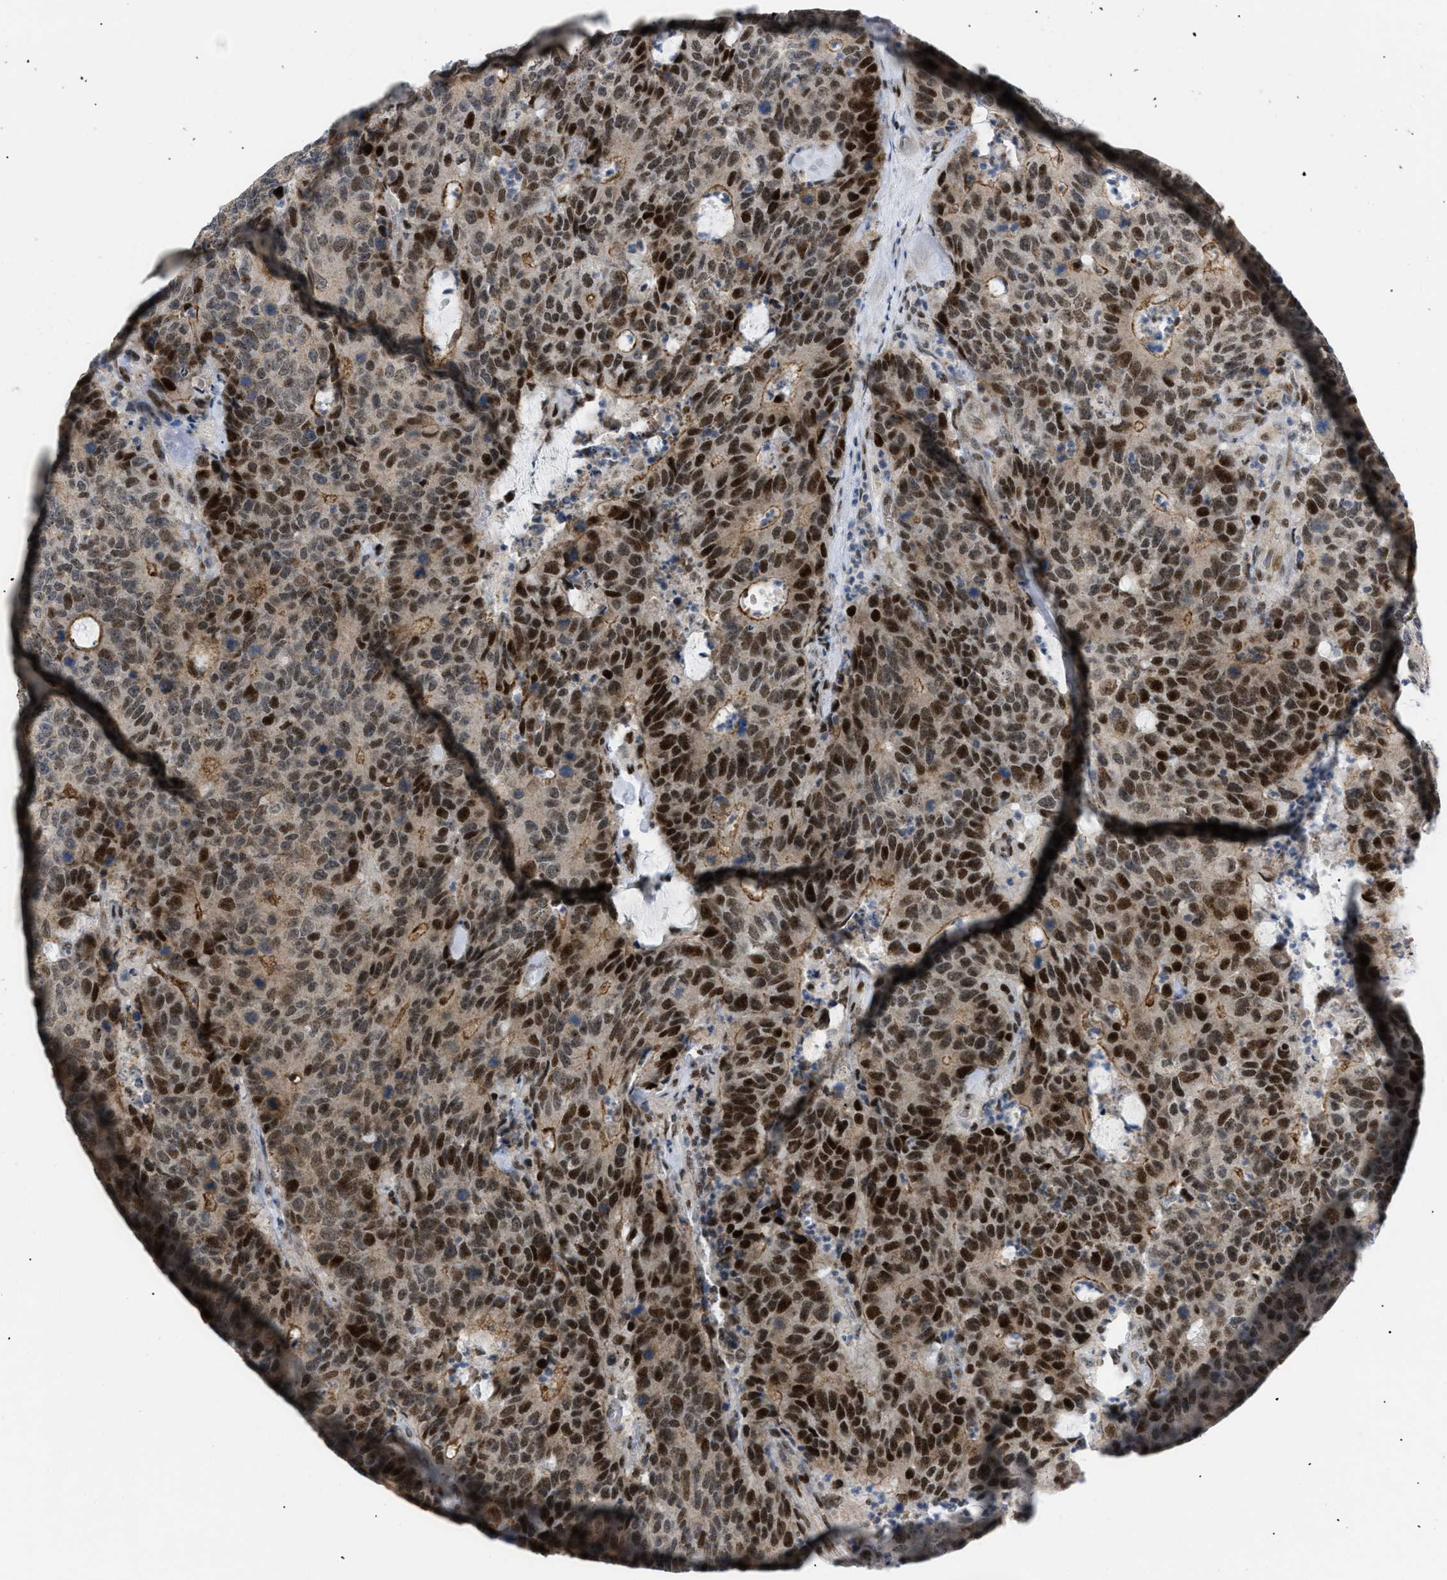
{"staining": {"intensity": "strong", "quantity": ">75%", "location": "cytoplasmic/membranous,nuclear"}, "tissue": "colorectal cancer", "cell_type": "Tumor cells", "image_type": "cancer", "snomed": [{"axis": "morphology", "description": "Adenocarcinoma, NOS"}, {"axis": "topography", "description": "Colon"}], "caption": "Adenocarcinoma (colorectal) stained with a brown dye displays strong cytoplasmic/membranous and nuclear positive expression in approximately >75% of tumor cells.", "gene": "MED1", "patient": {"sex": "female", "age": 86}}